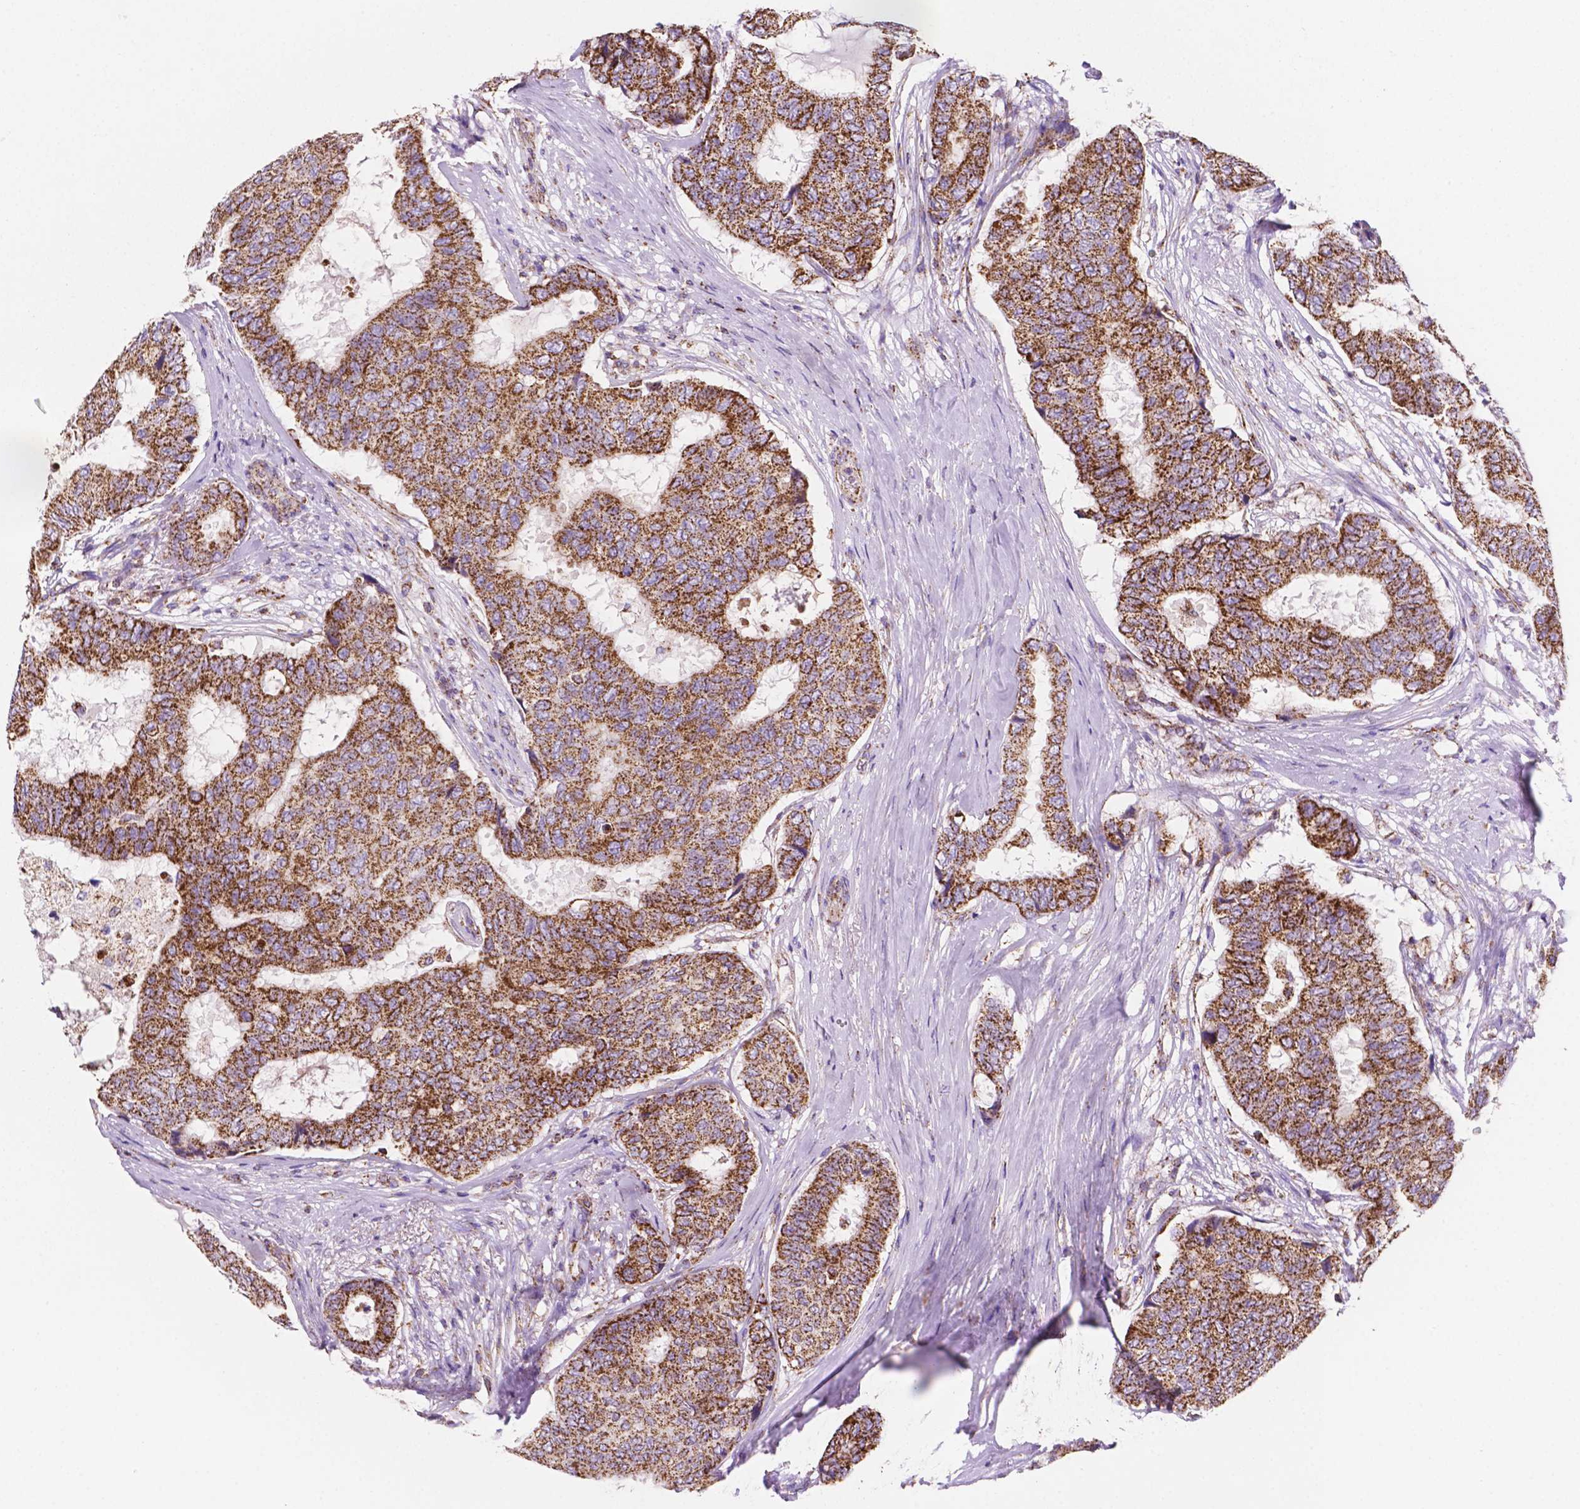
{"staining": {"intensity": "moderate", "quantity": ">75%", "location": "cytoplasmic/membranous"}, "tissue": "breast cancer", "cell_type": "Tumor cells", "image_type": "cancer", "snomed": [{"axis": "morphology", "description": "Duct carcinoma"}, {"axis": "topography", "description": "Breast"}], "caption": "Protein staining by IHC demonstrates moderate cytoplasmic/membranous staining in about >75% of tumor cells in breast invasive ductal carcinoma.", "gene": "HSPD1", "patient": {"sex": "female", "age": 75}}